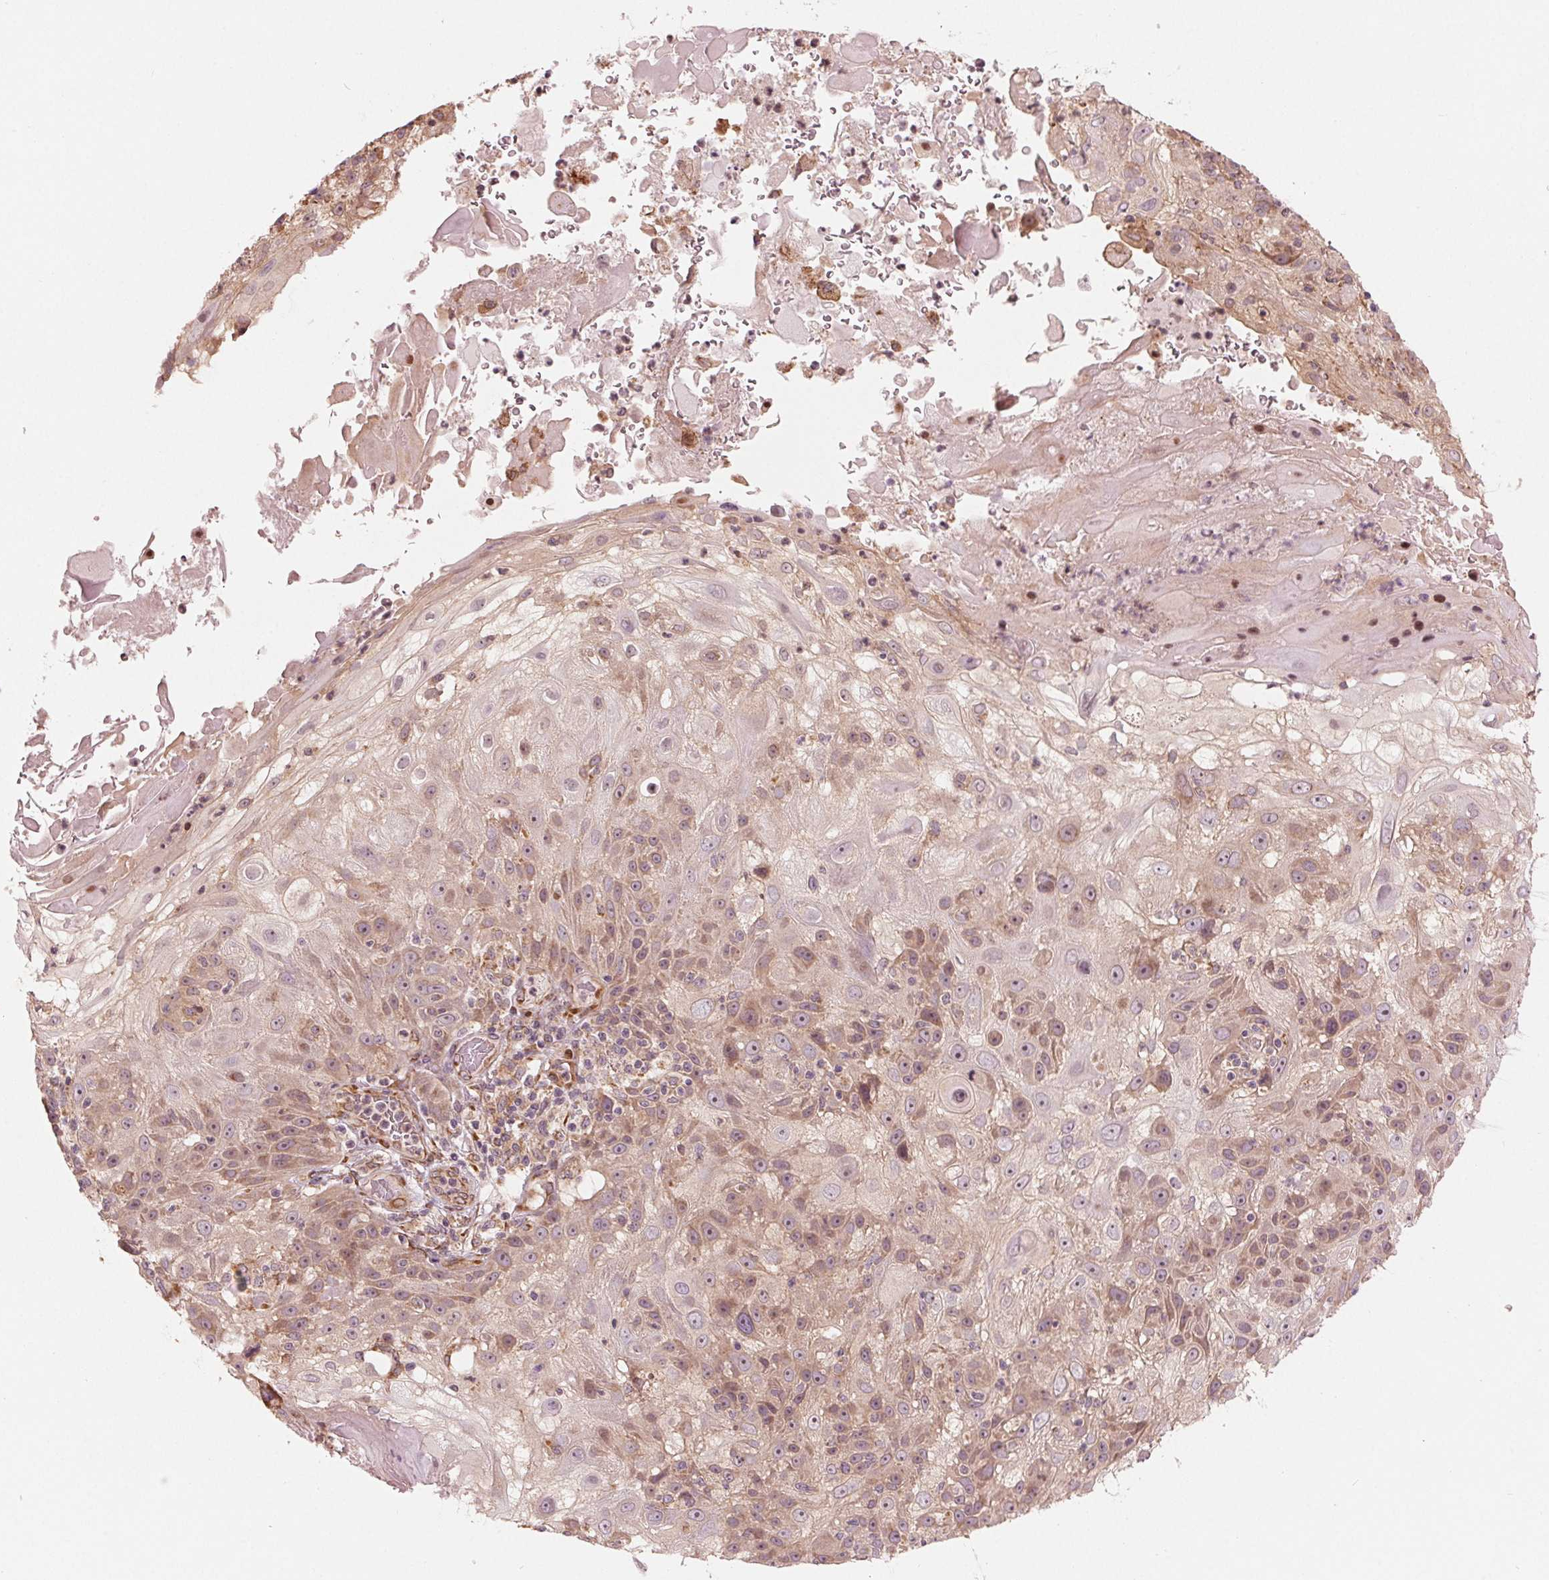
{"staining": {"intensity": "weak", "quantity": "25%-75%", "location": "cytoplasmic/membranous"}, "tissue": "skin cancer", "cell_type": "Tumor cells", "image_type": "cancer", "snomed": [{"axis": "morphology", "description": "Normal tissue, NOS"}, {"axis": "morphology", "description": "Squamous cell carcinoma, NOS"}, {"axis": "topography", "description": "Skin"}], "caption": "Immunohistochemical staining of skin squamous cell carcinoma exhibits low levels of weak cytoplasmic/membranous positivity in approximately 25%-75% of tumor cells. (DAB (3,3'-diaminobenzidine) IHC with brightfield microscopy, high magnification).", "gene": "CMIP", "patient": {"sex": "female", "age": 83}}